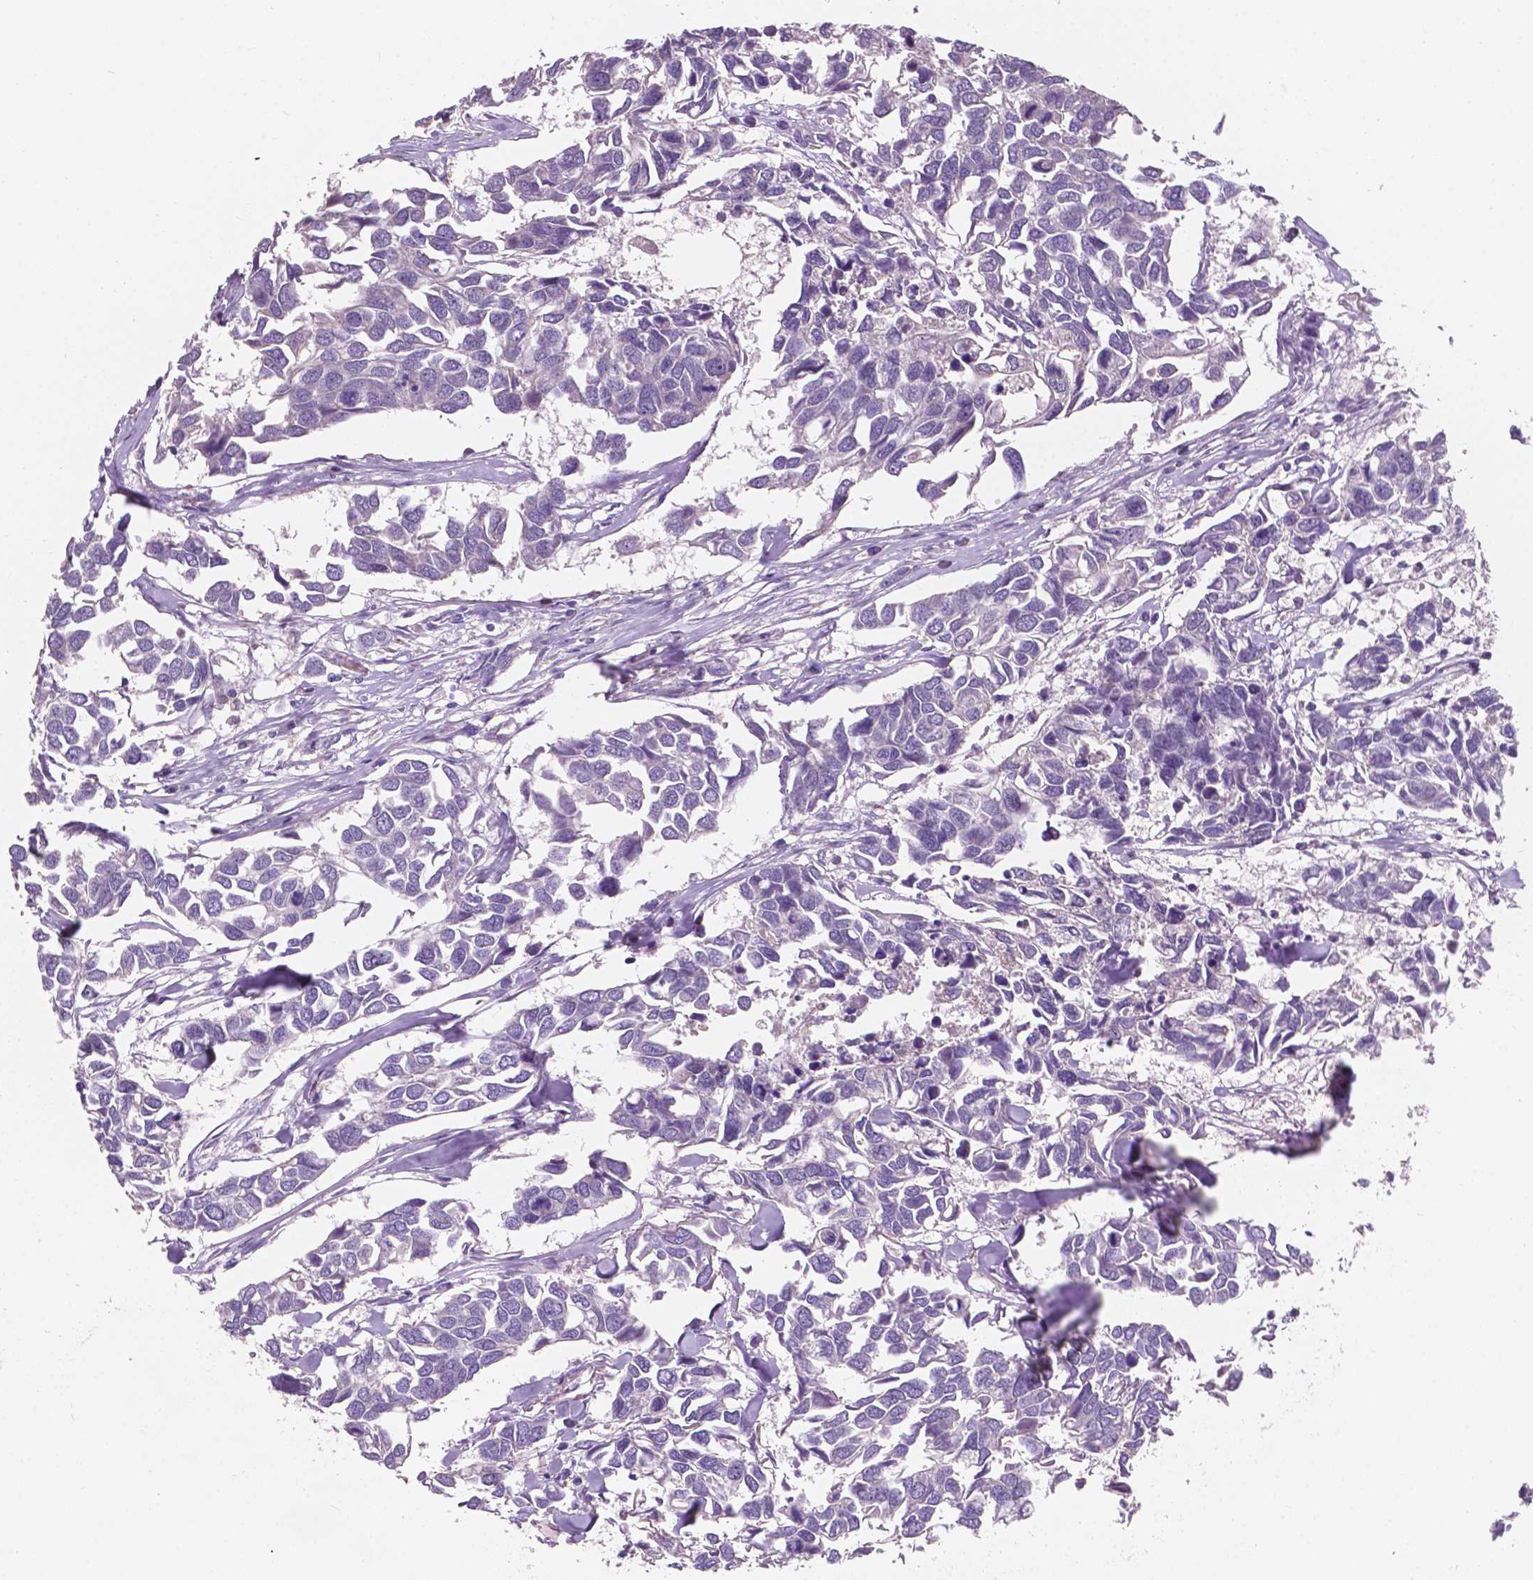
{"staining": {"intensity": "negative", "quantity": "none", "location": "none"}, "tissue": "breast cancer", "cell_type": "Tumor cells", "image_type": "cancer", "snomed": [{"axis": "morphology", "description": "Duct carcinoma"}, {"axis": "topography", "description": "Breast"}], "caption": "High magnification brightfield microscopy of breast cancer (infiltrating ductal carcinoma) stained with DAB (3,3'-diaminobenzidine) (brown) and counterstained with hematoxylin (blue): tumor cells show no significant expression.", "gene": "IREB2", "patient": {"sex": "female", "age": 83}}